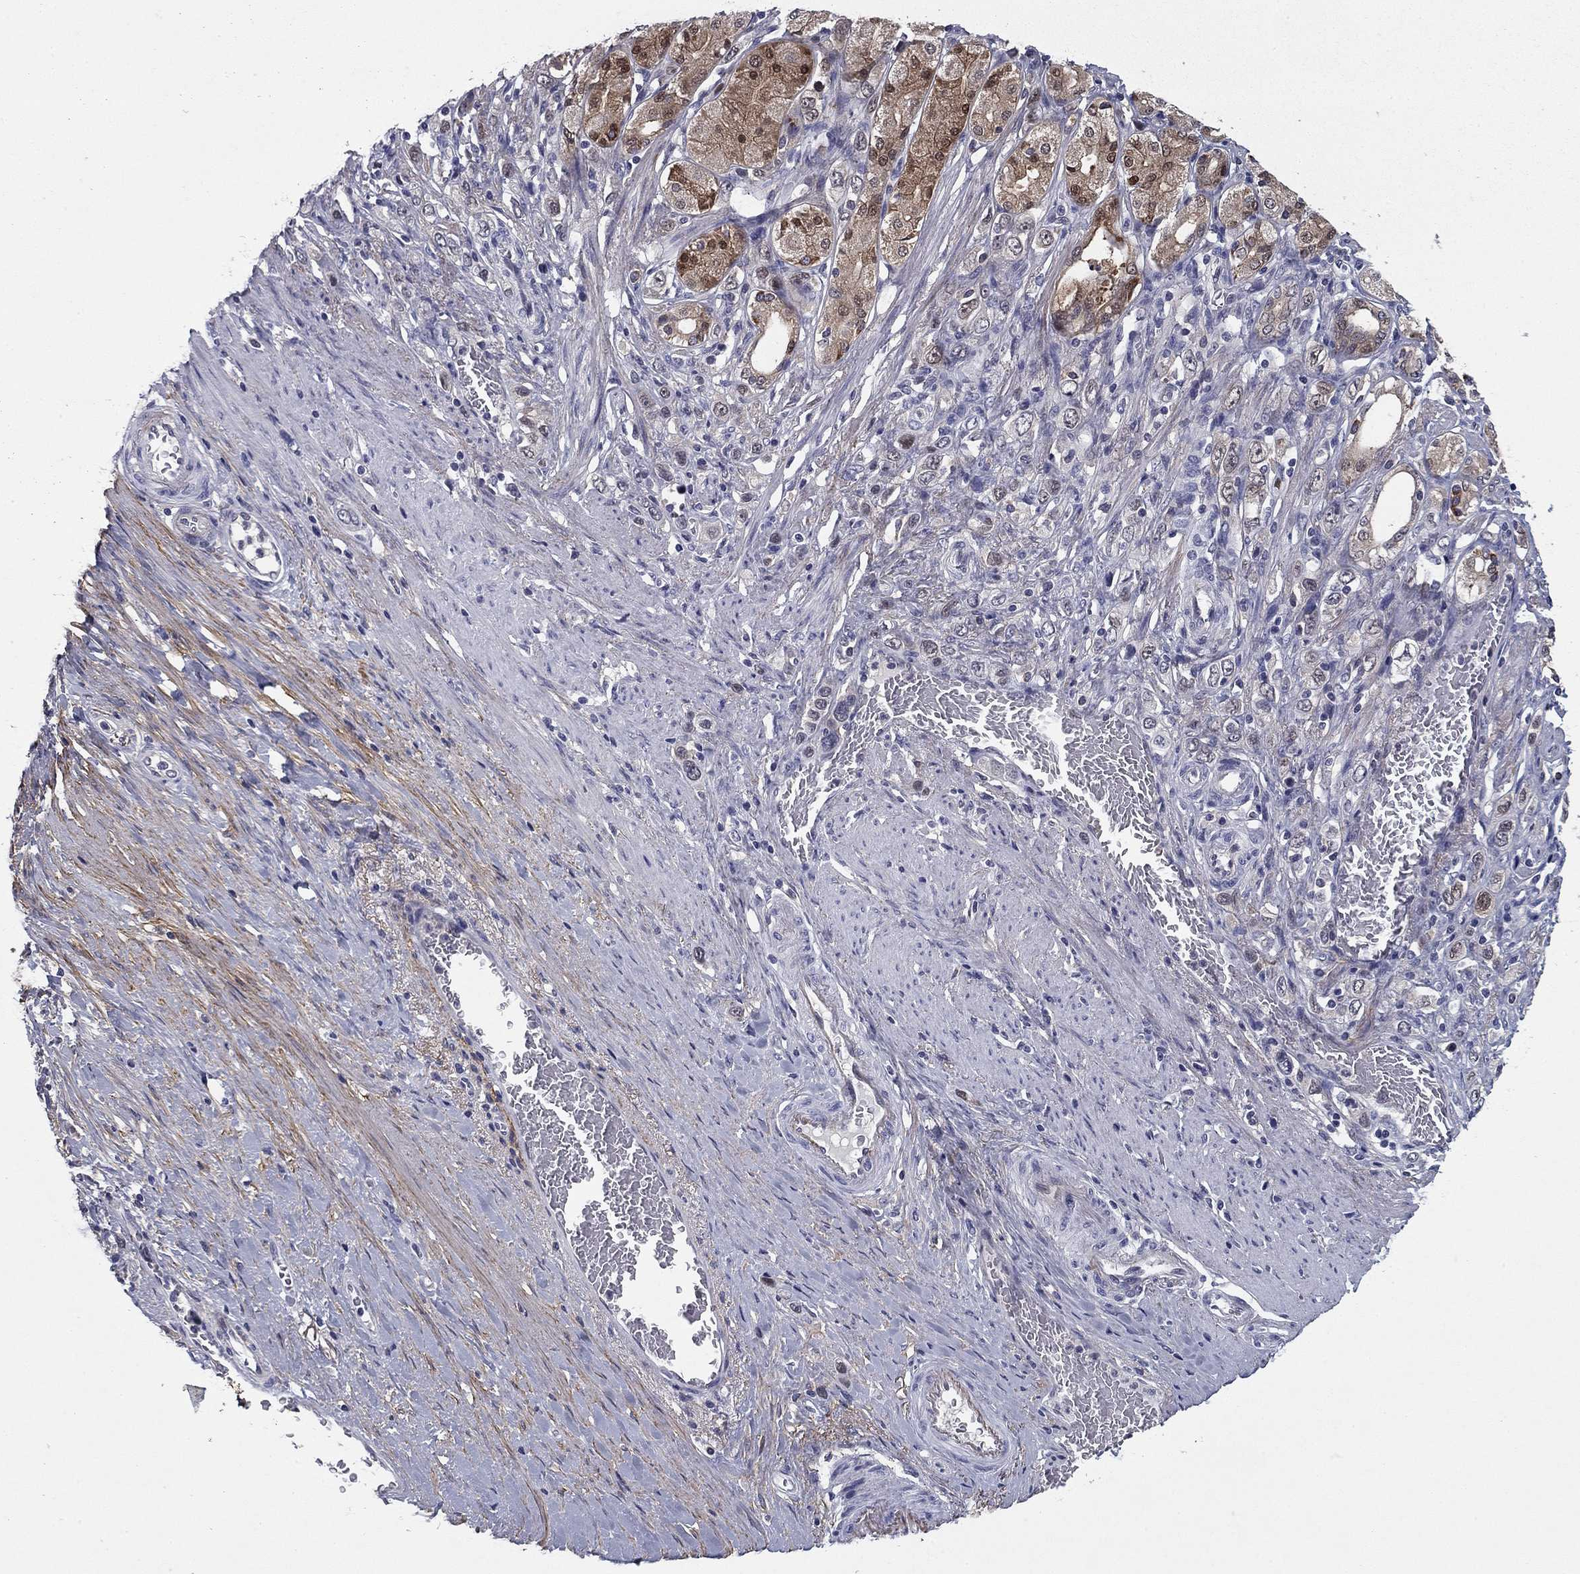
{"staining": {"intensity": "negative", "quantity": "none", "location": "none"}, "tissue": "stomach cancer", "cell_type": "Tumor cells", "image_type": "cancer", "snomed": [{"axis": "morphology", "description": "Normal tissue, NOS"}, {"axis": "morphology", "description": "Adenocarcinoma, NOS"}, {"axis": "morphology", "description": "Adenocarcinoma, High grade"}, {"axis": "topography", "description": "Stomach, upper"}, {"axis": "topography", "description": "Stomach"}], "caption": "An IHC histopathology image of stomach adenocarcinoma is shown. There is no staining in tumor cells of stomach adenocarcinoma.", "gene": "REXO5", "patient": {"sex": "female", "age": 65}}